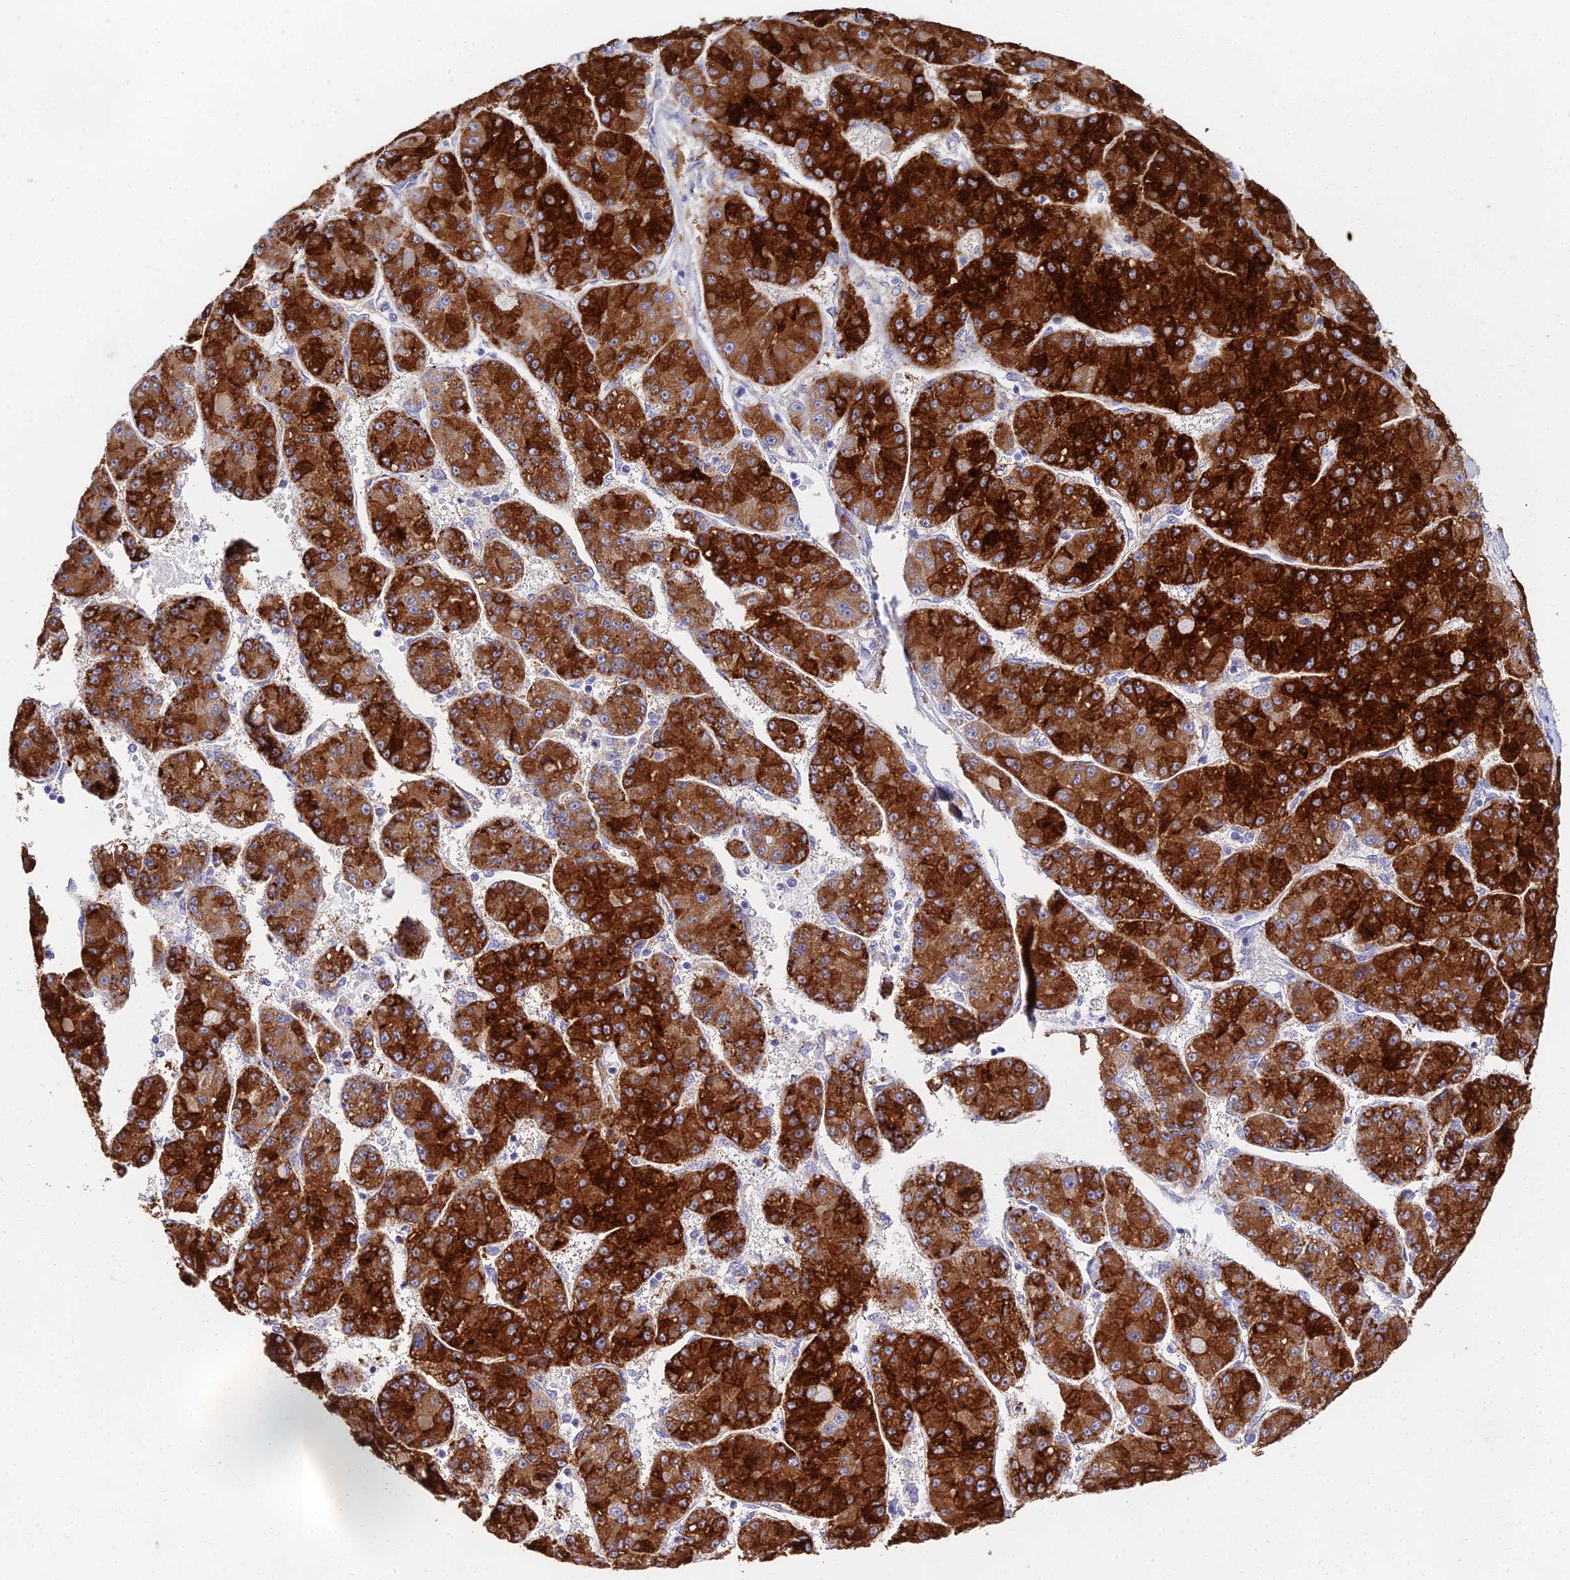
{"staining": {"intensity": "strong", "quantity": ">75%", "location": "cytoplasmic/membranous"}, "tissue": "liver cancer", "cell_type": "Tumor cells", "image_type": "cancer", "snomed": [{"axis": "morphology", "description": "Carcinoma, Hepatocellular, NOS"}, {"axis": "topography", "description": "Liver"}], "caption": "Protein expression analysis of liver cancer (hepatocellular carcinoma) shows strong cytoplasmic/membranous positivity in about >75% of tumor cells. The protein is stained brown, and the nuclei are stained in blue (DAB IHC with brightfield microscopy, high magnification).", "gene": "PPP2R2C", "patient": {"sex": "male", "age": 67}}